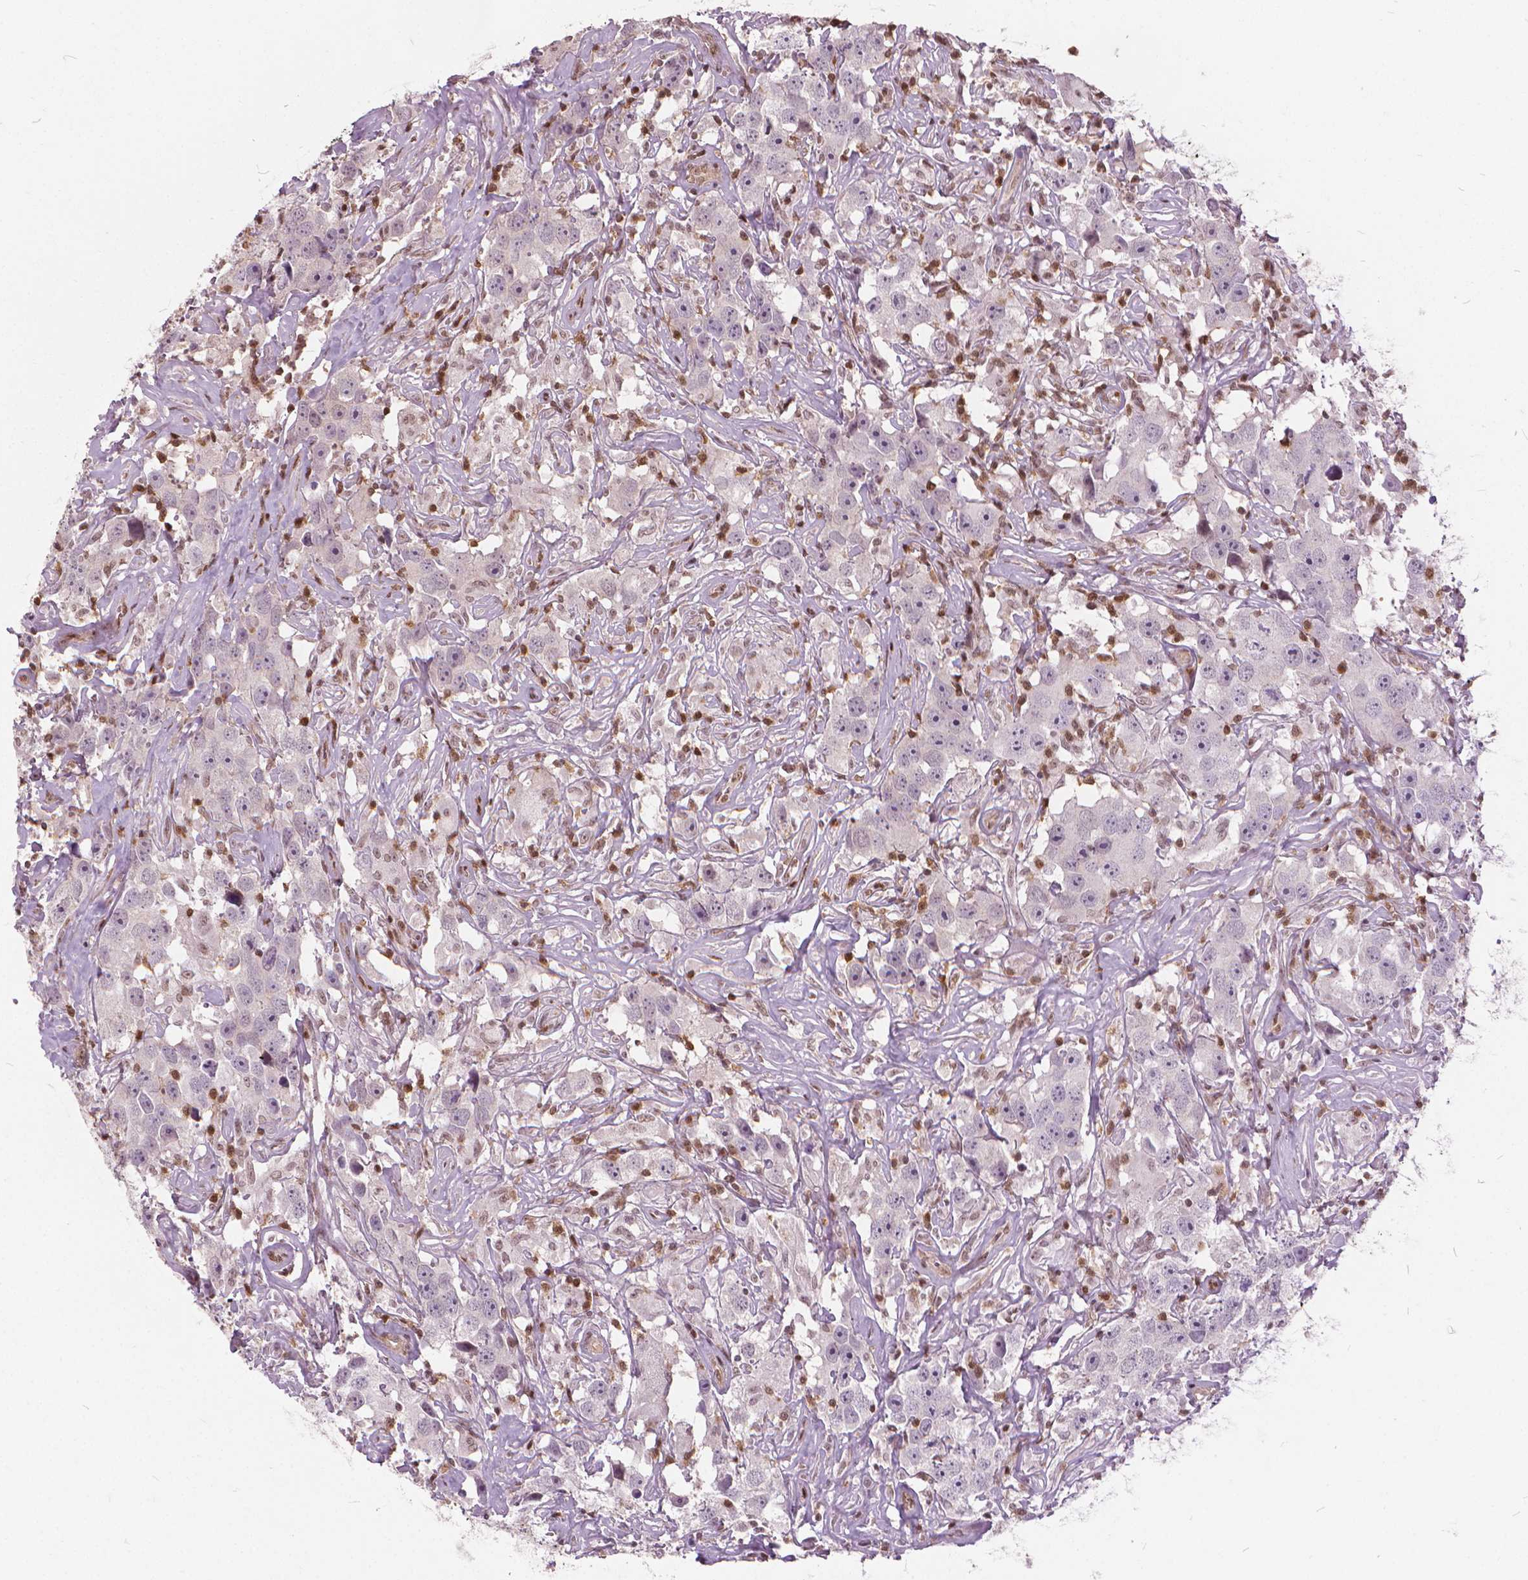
{"staining": {"intensity": "negative", "quantity": "none", "location": "none"}, "tissue": "testis cancer", "cell_type": "Tumor cells", "image_type": "cancer", "snomed": [{"axis": "morphology", "description": "Seminoma, NOS"}, {"axis": "topography", "description": "Testis"}], "caption": "This is an immunohistochemistry image of human testis cancer (seminoma). There is no expression in tumor cells.", "gene": "STAT5B", "patient": {"sex": "male", "age": 49}}